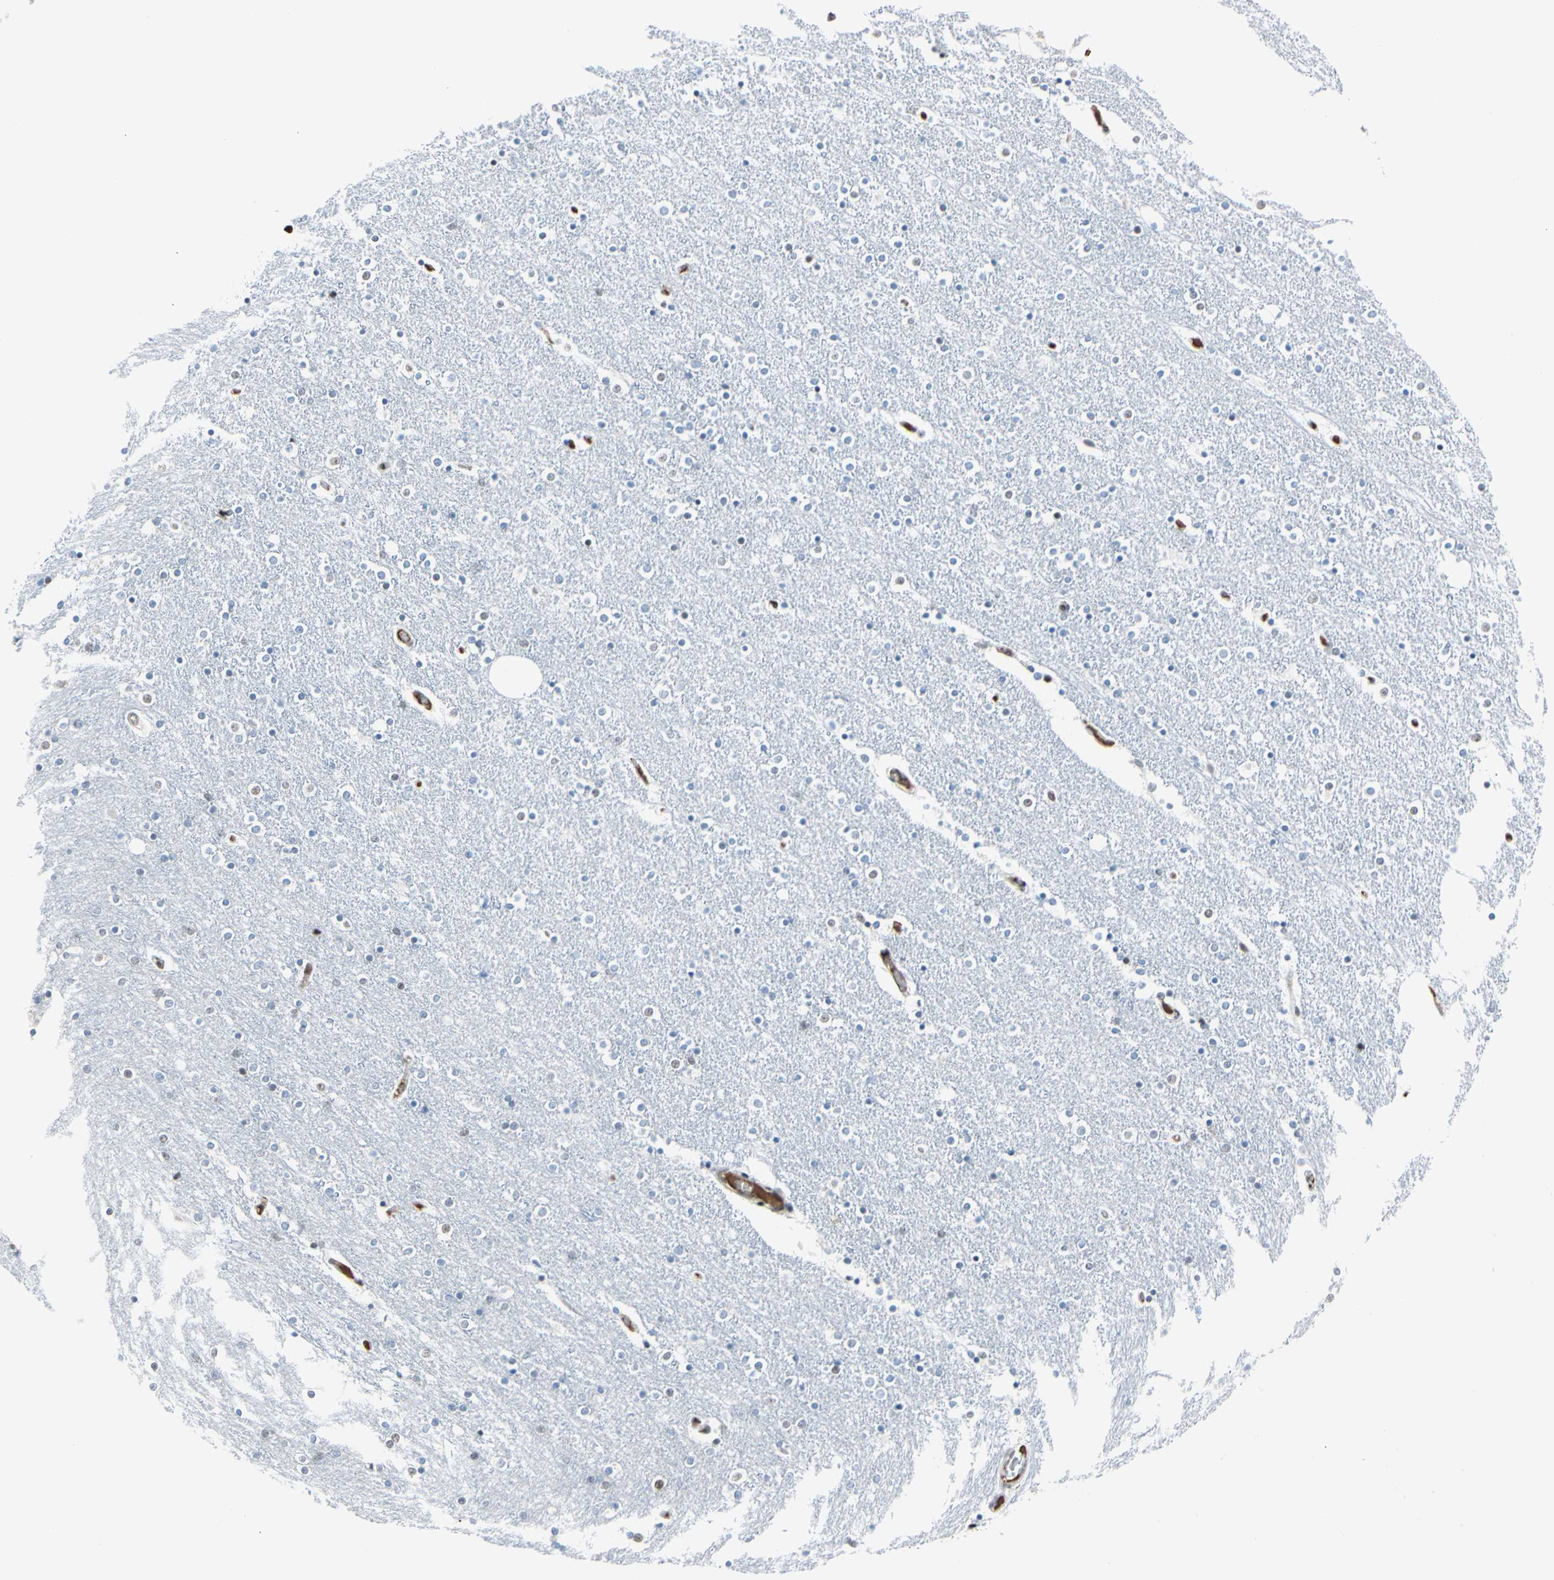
{"staining": {"intensity": "weak", "quantity": "25%-75%", "location": "nuclear"}, "tissue": "caudate", "cell_type": "Glial cells", "image_type": "normal", "snomed": [{"axis": "morphology", "description": "Normal tissue, NOS"}, {"axis": "topography", "description": "Lateral ventricle wall"}], "caption": "Glial cells demonstrate low levels of weak nuclear positivity in approximately 25%-75% of cells in unremarkable human caudate.", "gene": "FOXO3", "patient": {"sex": "female", "age": 54}}